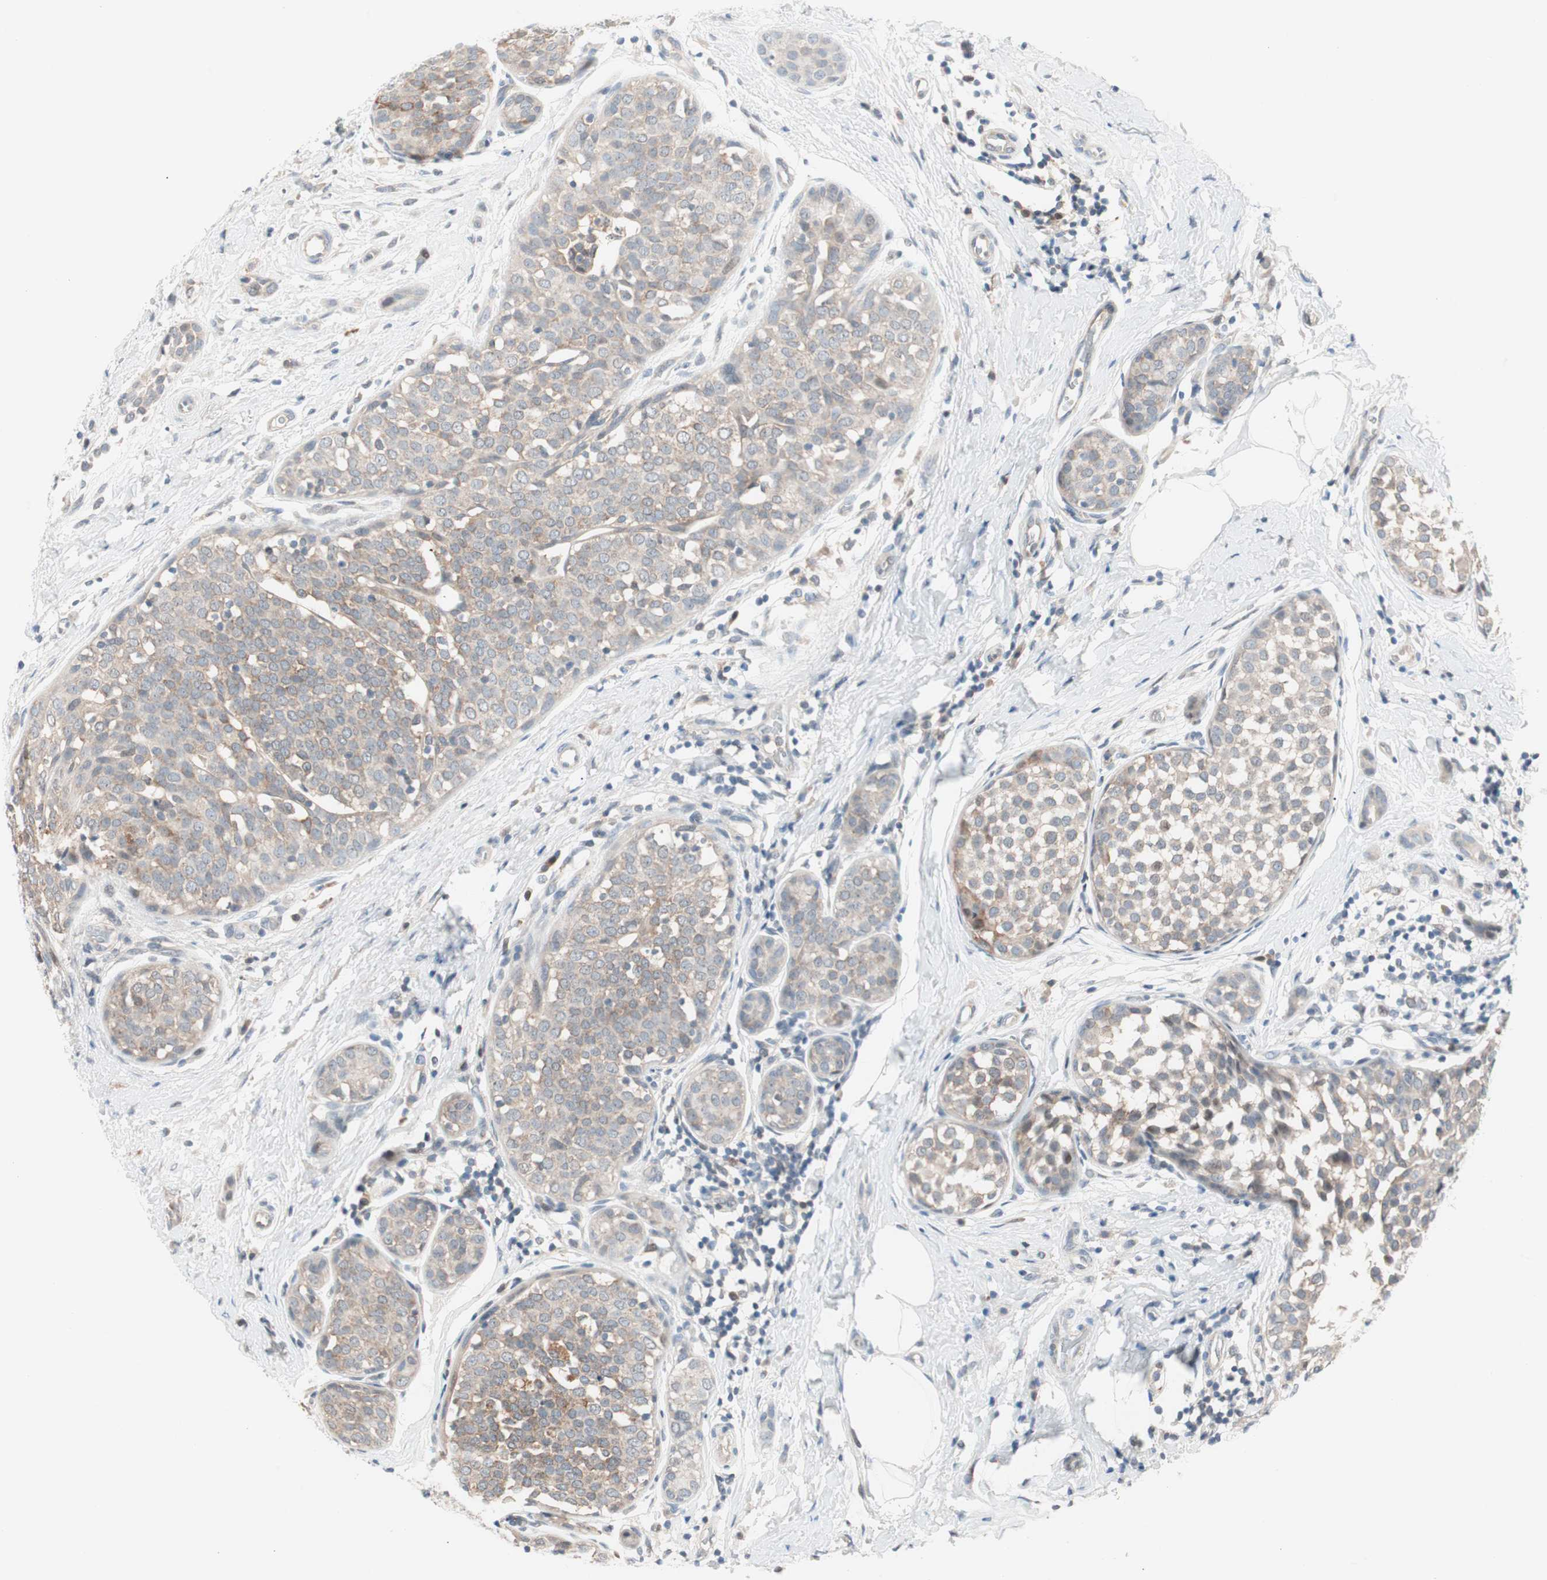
{"staining": {"intensity": "weak", "quantity": "25%-75%", "location": "cytoplasmic/membranous"}, "tissue": "breast cancer", "cell_type": "Tumor cells", "image_type": "cancer", "snomed": [{"axis": "morphology", "description": "Lobular carcinoma, in situ"}, {"axis": "morphology", "description": "Lobular carcinoma"}, {"axis": "topography", "description": "Breast"}], "caption": "The photomicrograph exhibits a brown stain indicating the presence of a protein in the cytoplasmic/membranous of tumor cells in breast lobular carcinoma in situ.", "gene": "POLH", "patient": {"sex": "female", "age": 41}}